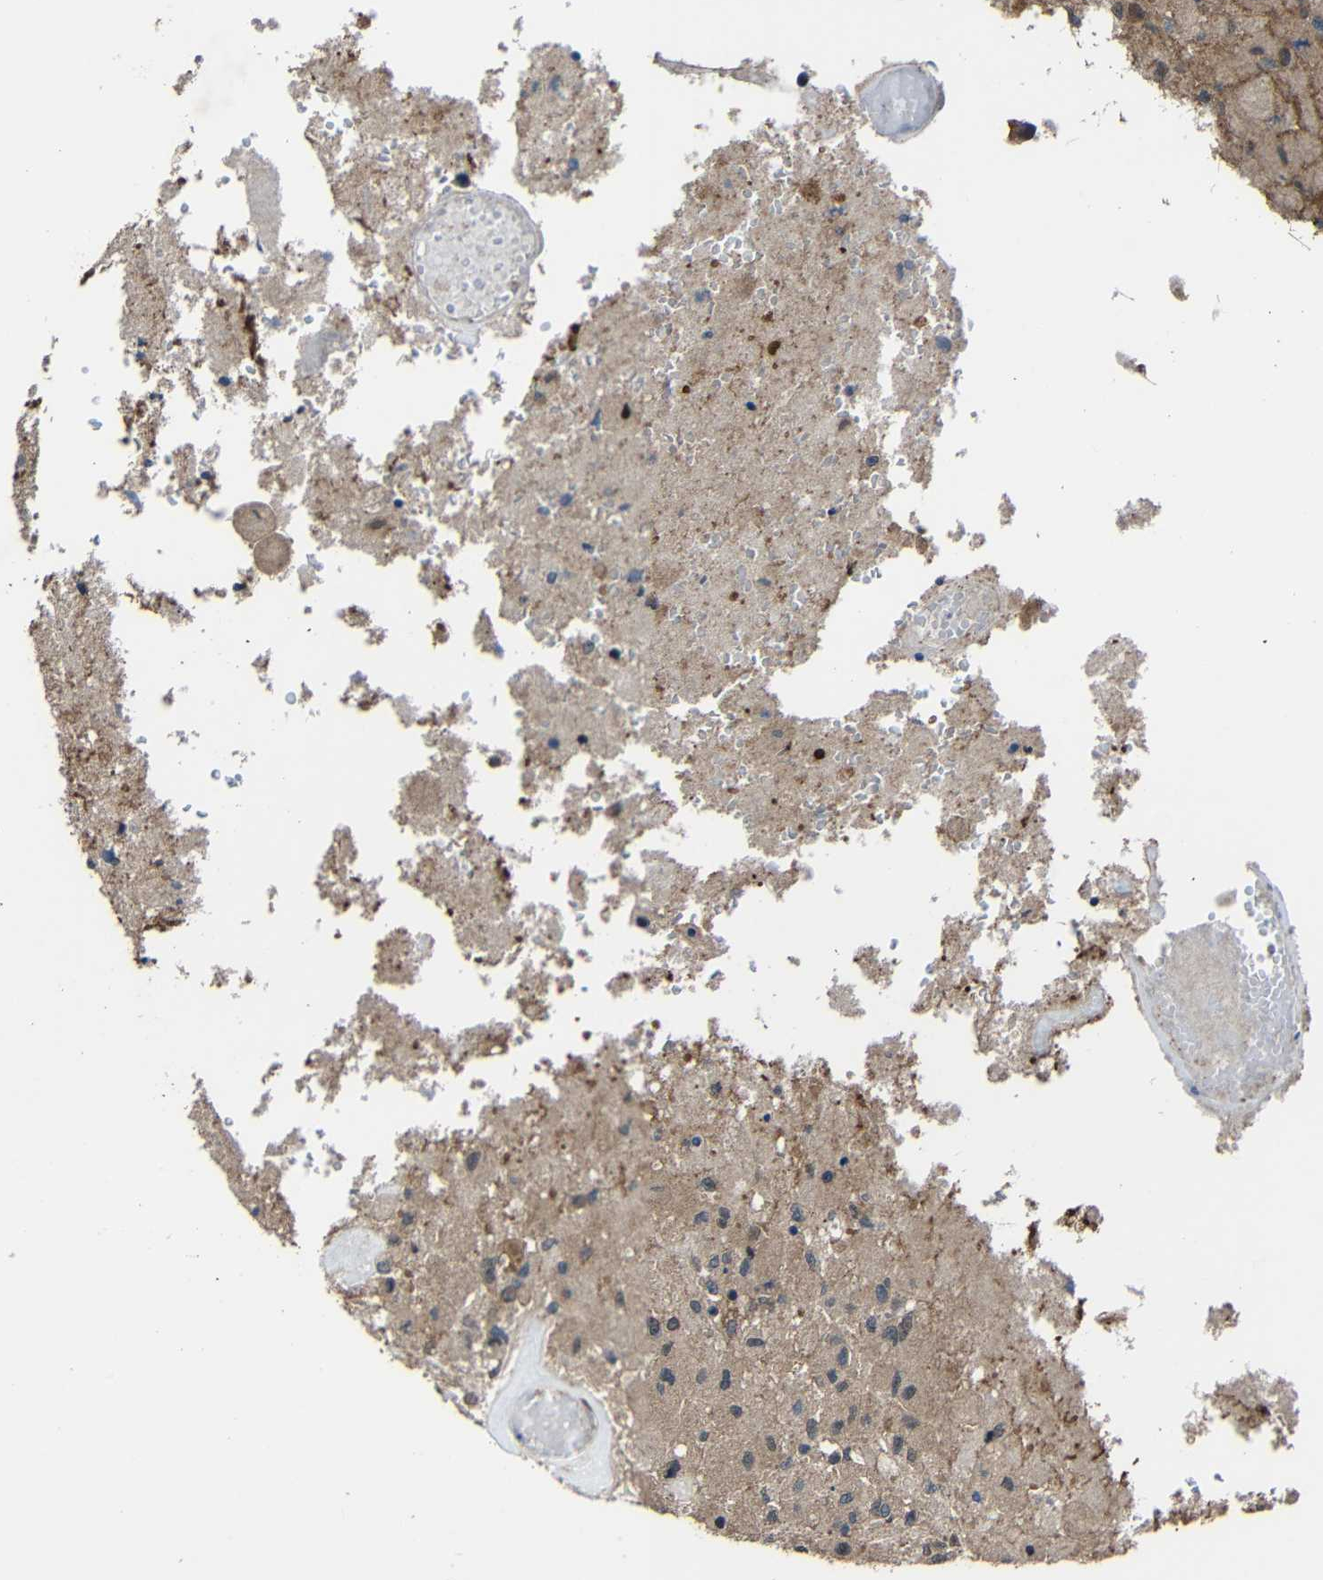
{"staining": {"intensity": "weak", "quantity": "25%-75%", "location": "cytoplasmic/membranous"}, "tissue": "glioma", "cell_type": "Tumor cells", "image_type": "cancer", "snomed": [{"axis": "morphology", "description": "Normal tissue, NOS"}, {"axis": "morphology", "description": "Glioma, malignant, High grade"}, {"axis": "topography", "description": "Cerebral cortex"}], "caption": "Protein expression analysis of human glioma reveals weak cytoplasmic/membranous positivity in approximately 25%-75% of tumor cells.", "gene": "CHST9", "patient": {"sex": "male", "age": 77}}